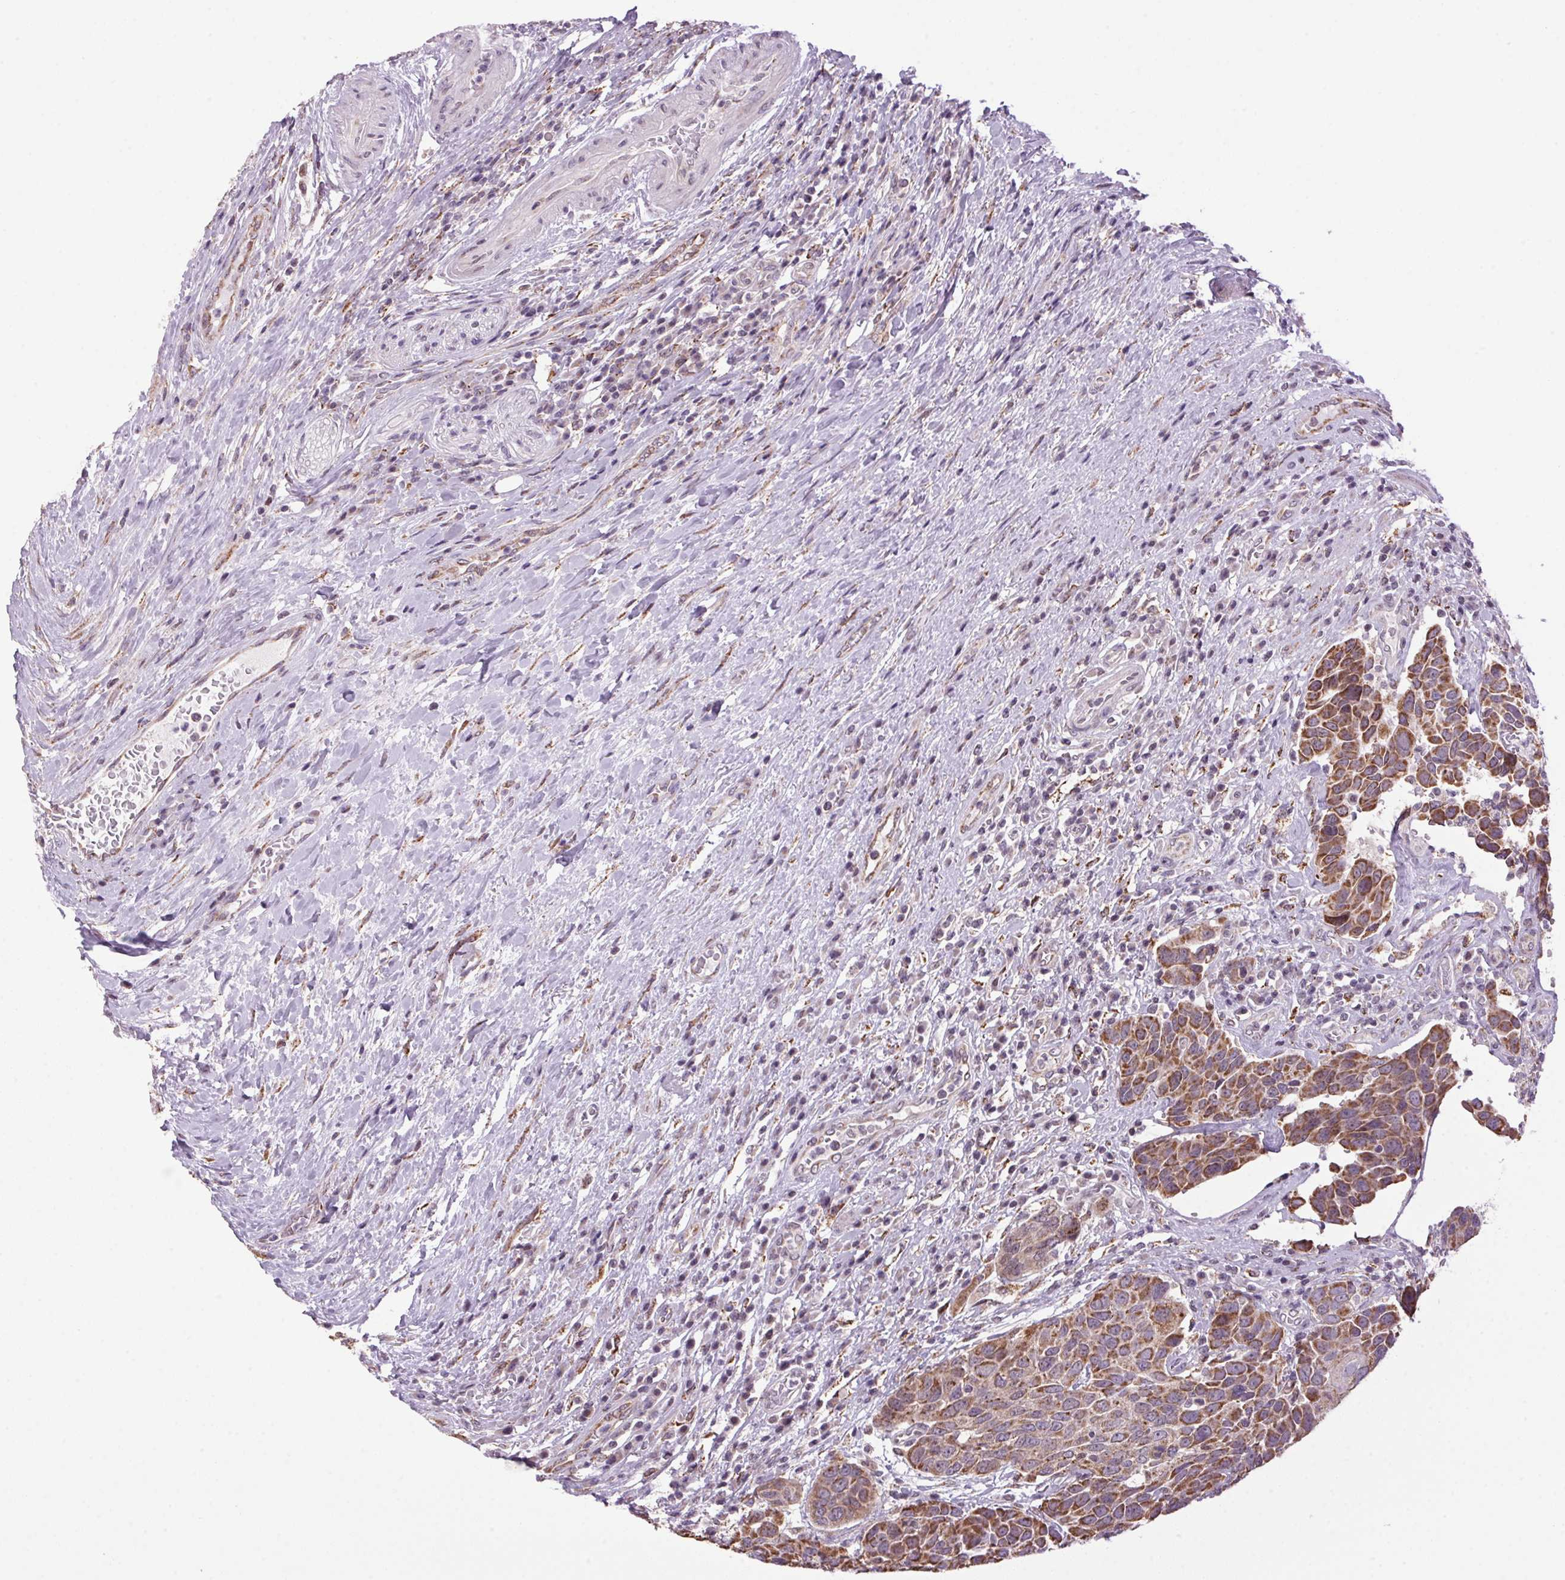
{"staining": {"intensity": "moderate", "quantity": ">75%", "location": "cytoplasmic/membranous"}, "tissue": "urothelial cancer", "cell_type": "Tumor cells", "image_type": "cancer", "snomed": [{"axis": "morphology", "description": "Urothelial carcinoma, High grade"}, {"axis": "topography", "description": "Urinary bladder"}], "caption": "Urothelial carcinoma (high-grade) stained for a protein (brown) displays moderate cytoplasmic/membranous positive expression in about >75% of tumor cells.", "gene": "AKR1E2", "patient": {"sex": "female", "age": 70}}